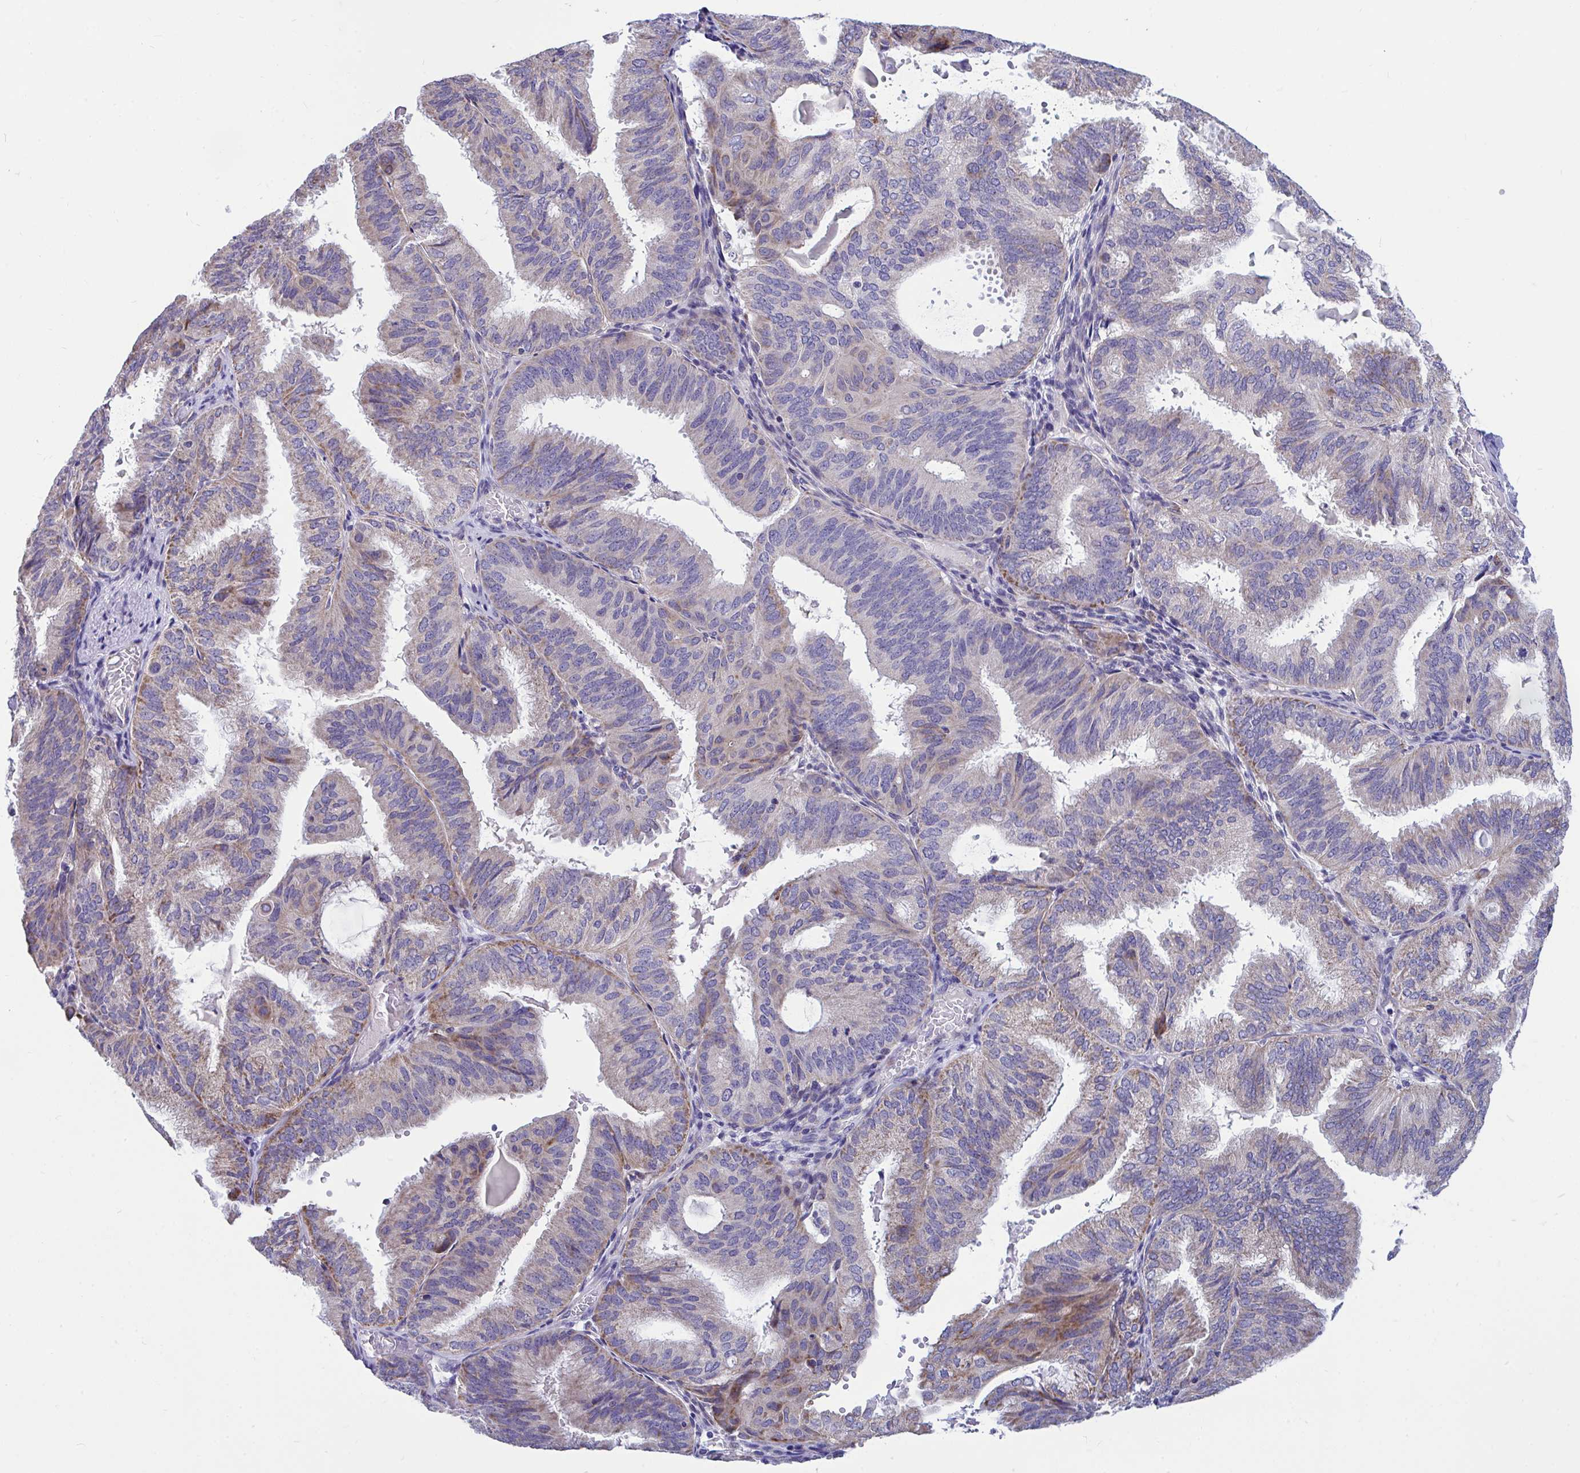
{"staining": {"intensity": "weak", "quantity": "25%-75%", "location": "cytoplasmic/membranous"}, "tissue": "endometrial cancer", "cell_type": "Tumor cells", "image_type": "cancer", "snomed": [{"axis": "morphology", "description": "Adenocarcinoma, NOS"}, {"axis": "topography", "description": "Endometrium"}], "caption": "This photomicrograph reveals adenocarcinoma (endometrial) stained with IHC to label a protein in brown. The cytoplasmic/membranous of tumor cells show weak positivity for the protein. Nuclei are counter-stained blue.", "gene": "OR13A1", "patient": {"sex": "female", "age": 49}}